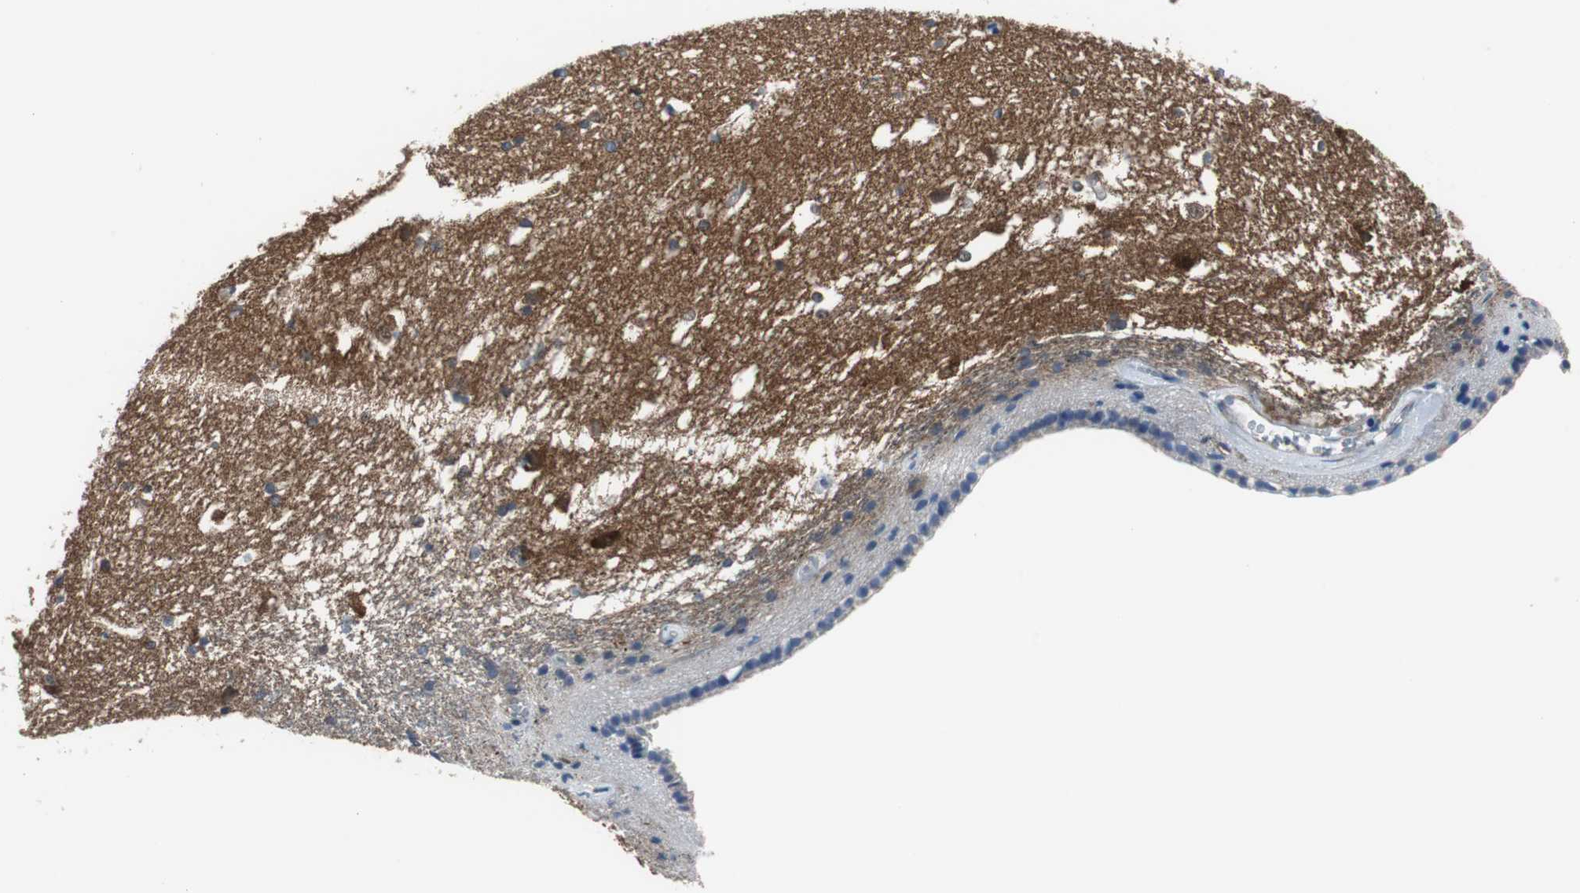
{"staining": {"intensity": "weak", "quantity": "<25%", "location": "cytoplasmic/membranous"}, "tissue": "caudate", "cell_type": "Glial cells", "image_type": "normal", "snomed": [{"axis": "morphology", "description": "Normal tissue, NOS"}, {"axis": "topography", "description": "Lateral ventricle wall"}], "caption": "High power microscopy micrograph of an IHC image of normal caudate, revealing no significant staining in glial cells.", "gene": "BRAF", "patient": {"sex": "female", "age": 19}}